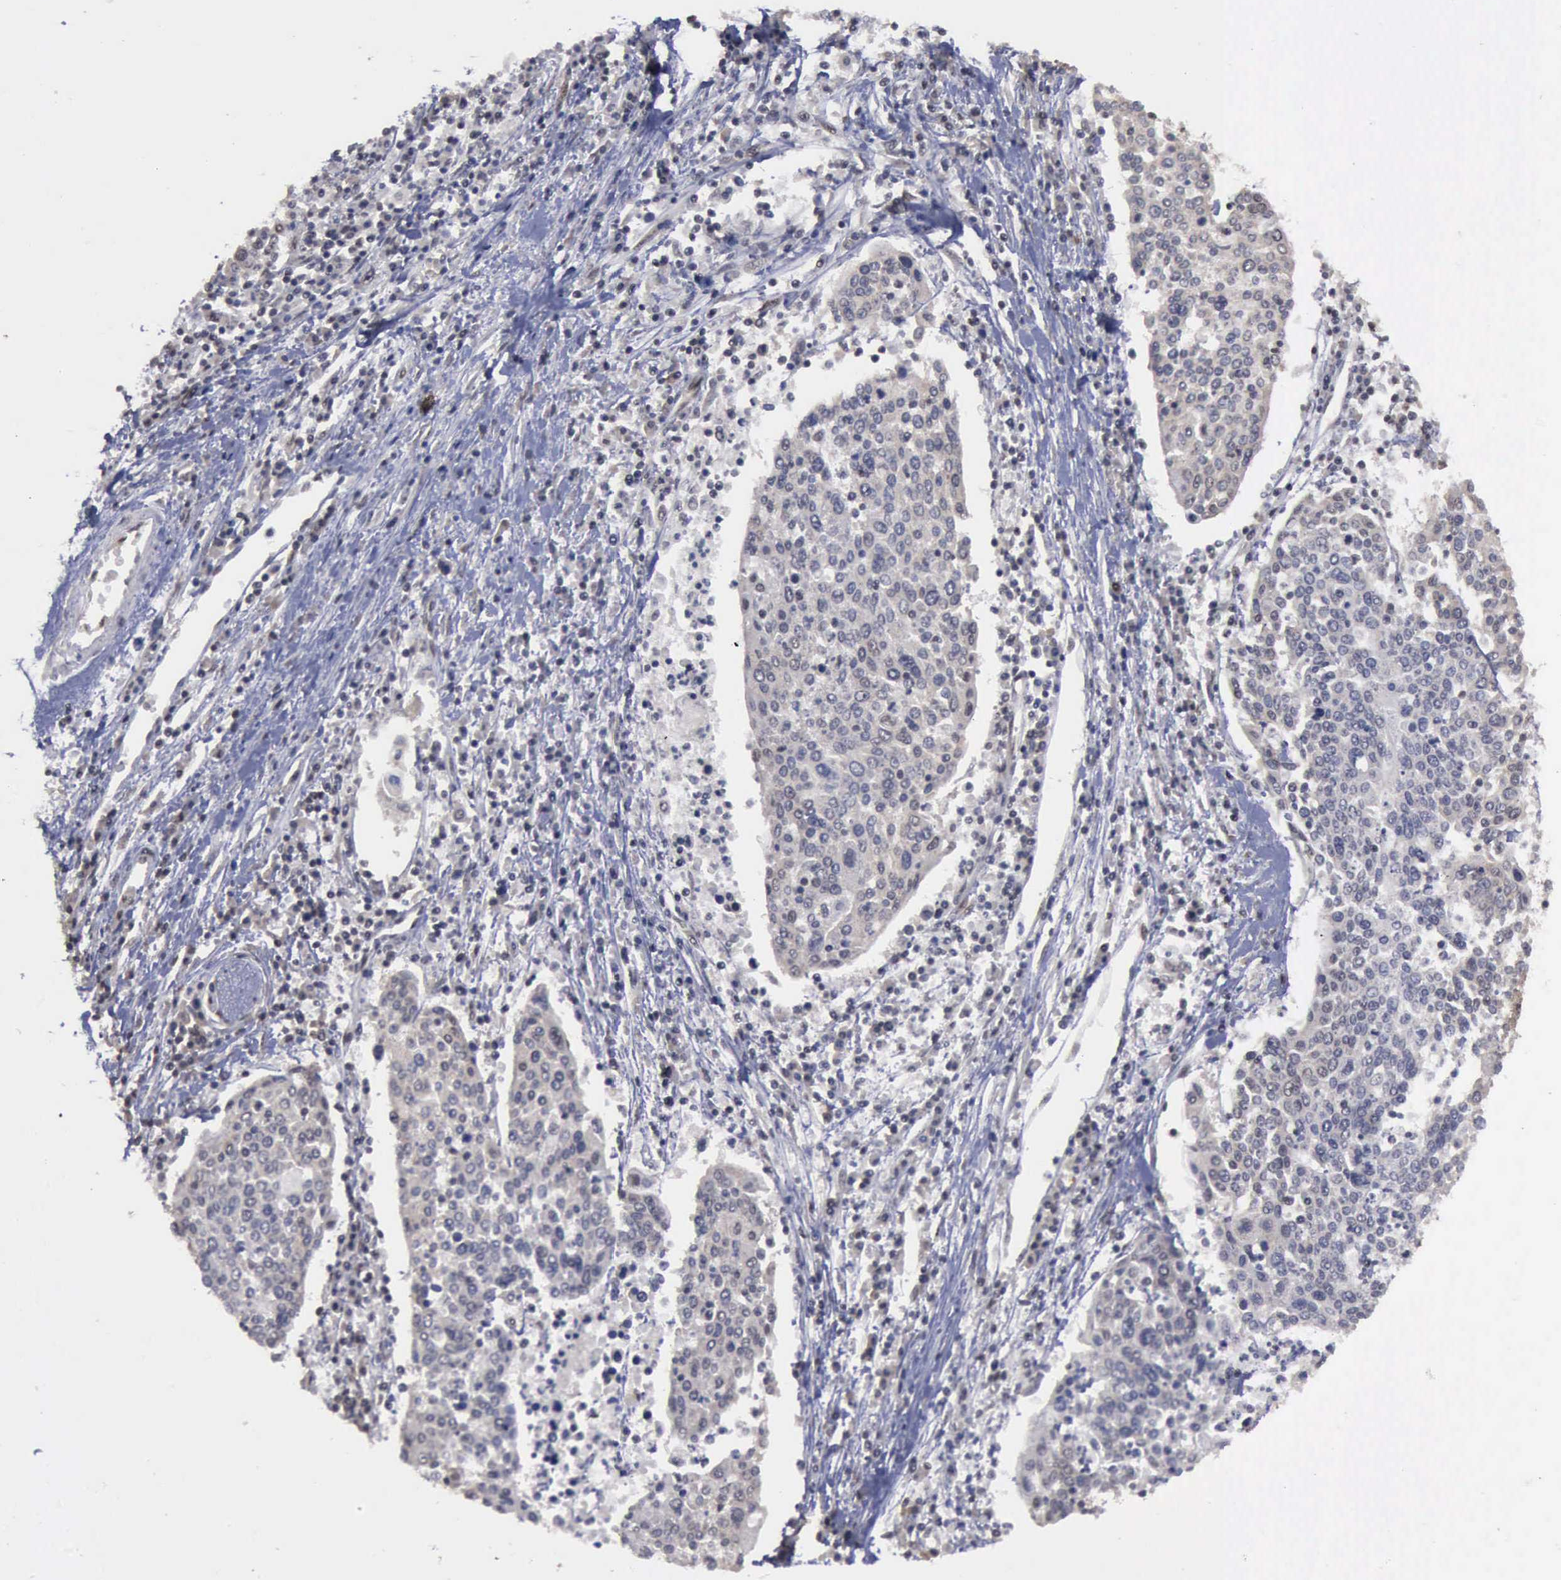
{"staining": {"intensity": "moderate", "quantity": "<25%", "location": "cytoplasmic/membranous"}, "tissue": "cervical cancer", "cell_type": "Tumor cells", "image_type": "cancer", "snomed": [{"axis": "morphology", "description": "Squamous cell carcinoma, NOS"}, {"axis": "topography", "description": "Cervix"}], "caption": "Squamous cell carcinoma (cervical) stained for a protein demonstrates moderate cytoplasmic/membranous positivity in tumor cells.", "gene": "RTCB", "patient": {"sex": "female", "age": 40}}